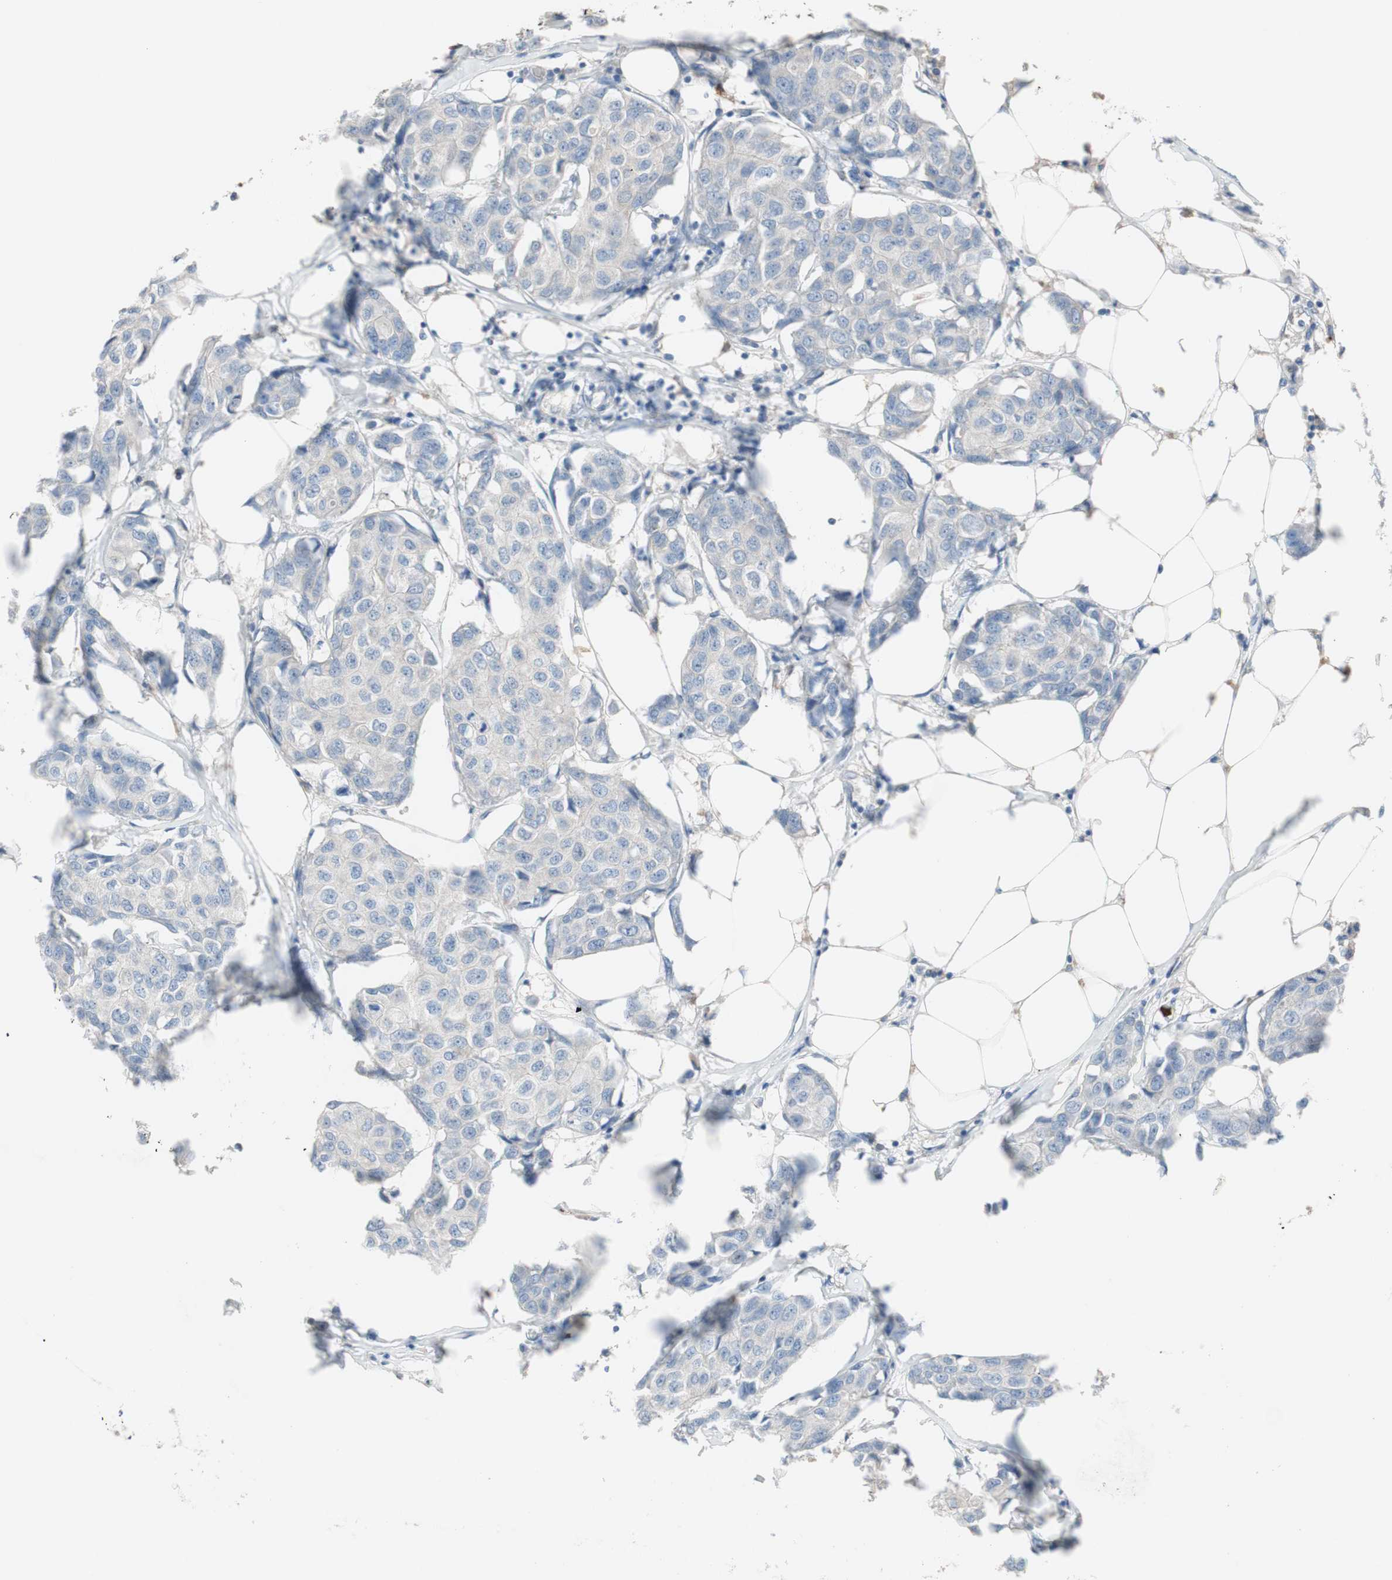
{"staining": {"intensity": "negative", "quantity": "none", "location": "none"}, "tissue": "breast cancer", "cell_type": "Tumor cells", "image_type": "cancer", "snomed": [{"axis": "morphology", "description": "Duct carcinoma"}, {"axis": "topography", "description": "Breast"}], "caption": "This image is of intraductal carcinoma (breast) stained with IHC to label a protein in brown with the nuclei are counter-stained blue. There is no expression in tumor cells.", "gene": "CLEC4D", "patient": {"sex": "female", "age": 80}}